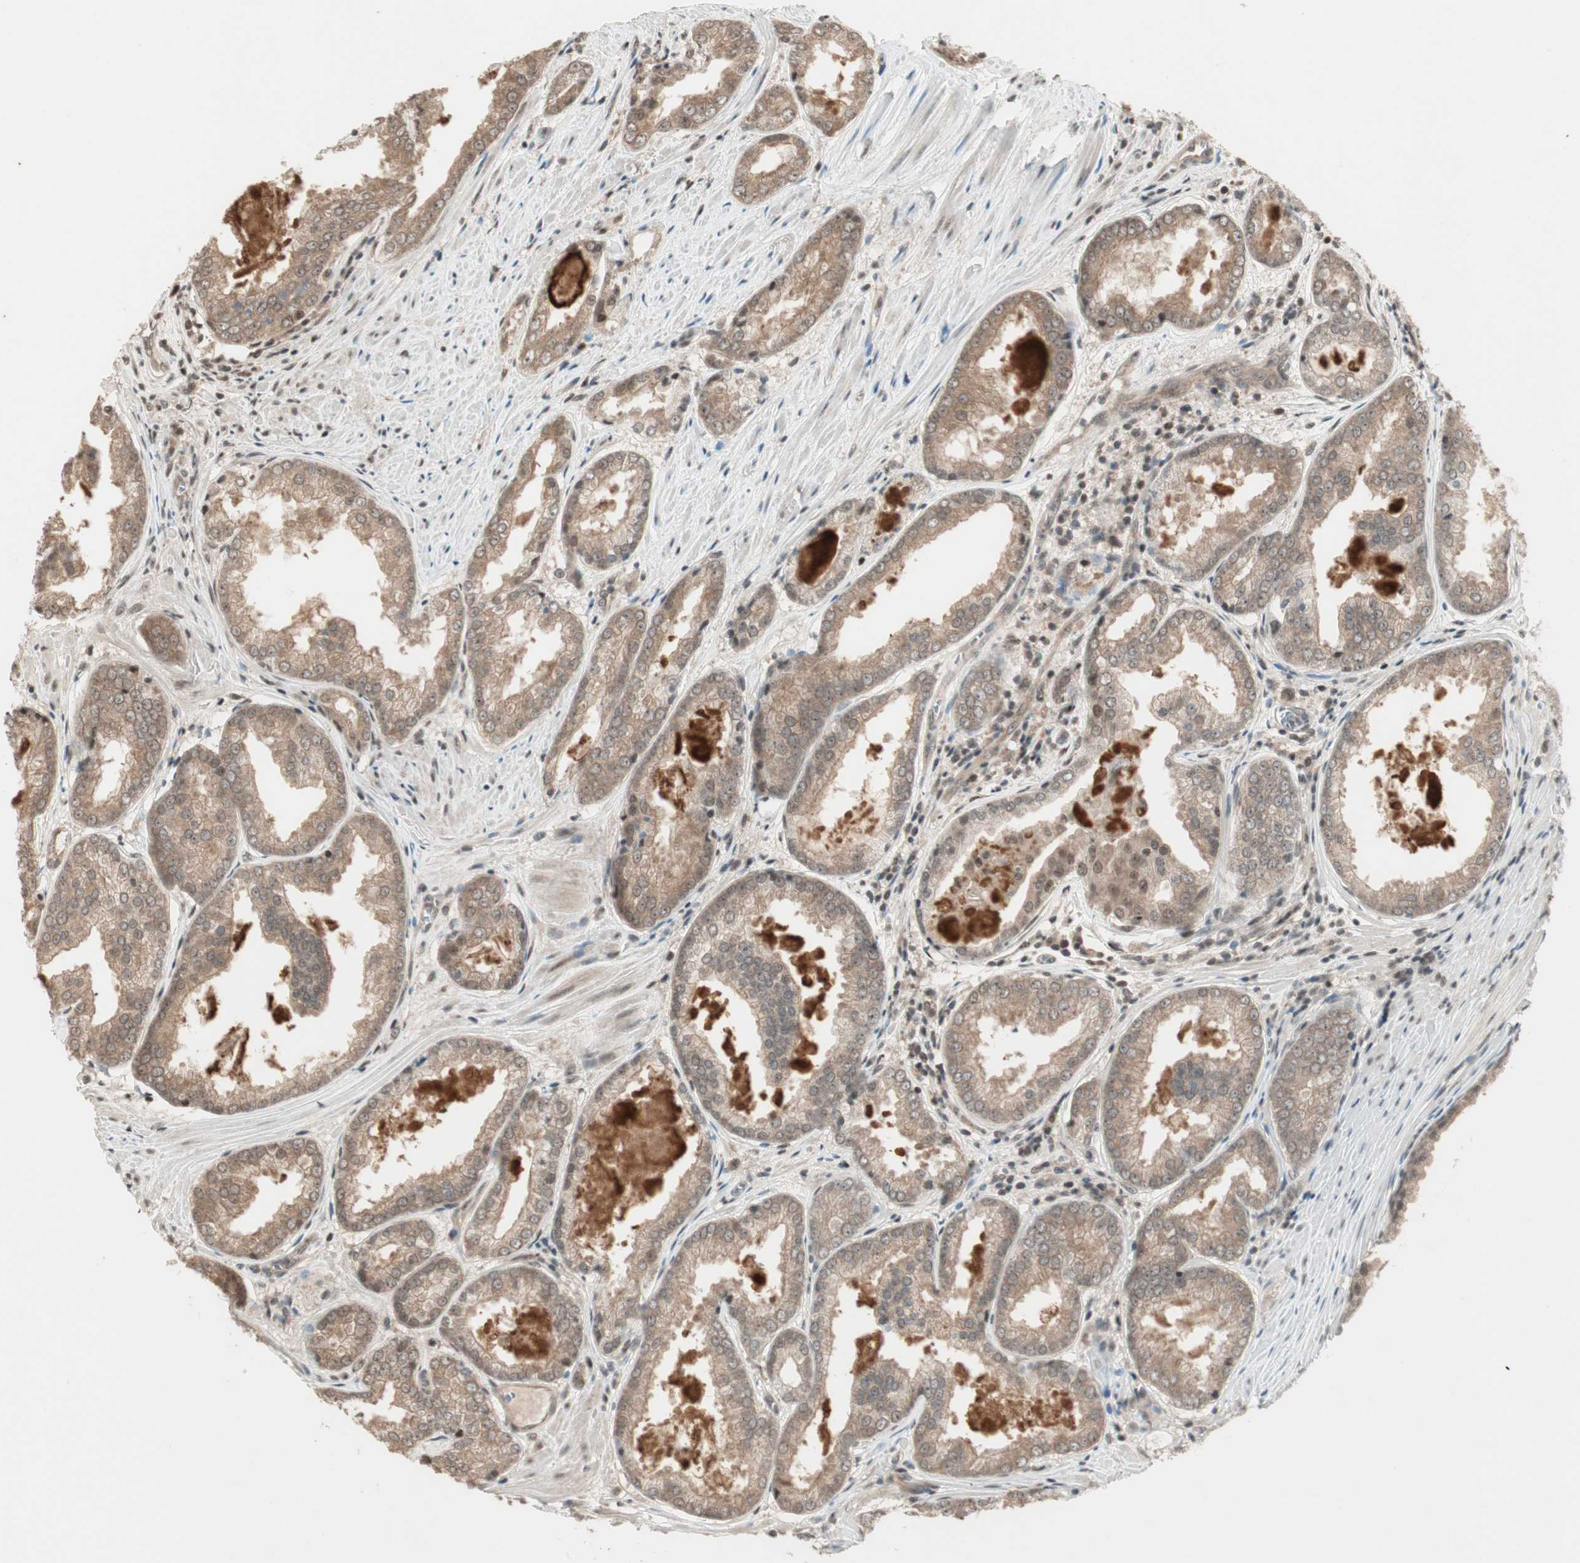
{"staining": {"intensity": "moderate", "quantity": ">75%", "location": "cytoplasmic/membranous"}, "tissue": "prostate cancer", "cell_type": "Tumor cells", "image_type": "cancer", "snomed": [{"axis": "morphology", "description": "Adenocarcinoma, Low grade"}, {"axis": "topography", "description": "Prostate"}], "caption": "DAB immunohistochemical staining of prostate cancer reveals moderate cytoplasmic/membranous protein staining in about >75% of tumor cells.", "gene": "ZNF701", "patient": {"sex": "male", "age": 64}}